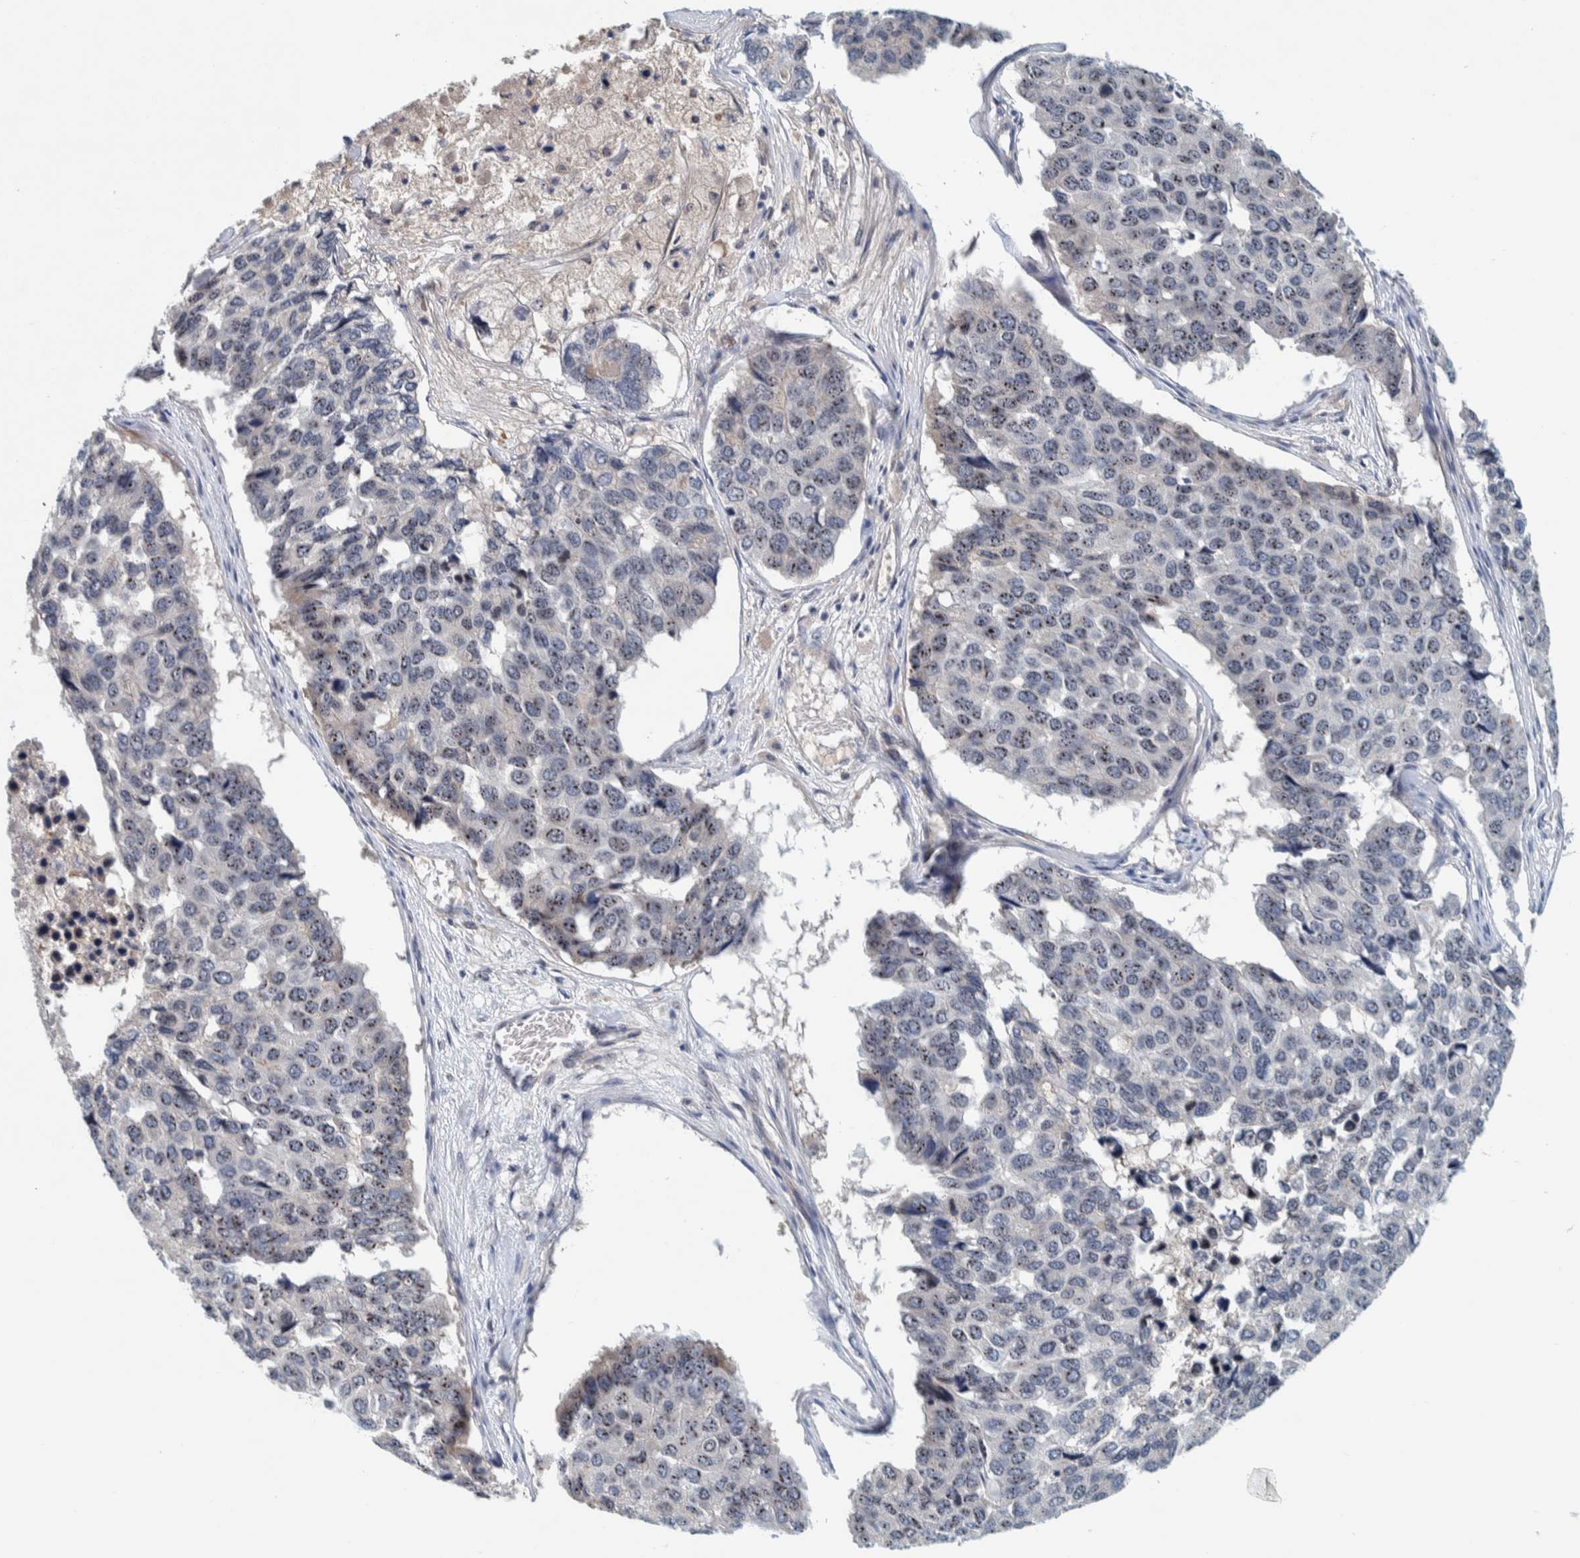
{"staining": {"intensity": "moderate", "quantity": ">75%", "location": "nuclear"}, "tissue": "pancreatic cancer", "cell_type": "Tumor cells", "image_type": "cancer", "snomed": [{"axis": "morphology", "description": "Adenocarcinoma, NOS"}, {"axis": "topography", "description": "Pancreas"}], "caption": "Pancreatic cancer was stained to show a protein in brown. There is medium levels of moderate nuclear staining in about >75% of tumor cells. (DAB IHC with brightfield microscopy, high magnification).", "gene": "NOL11", "patient": {"sex": "male", "age": 50}}